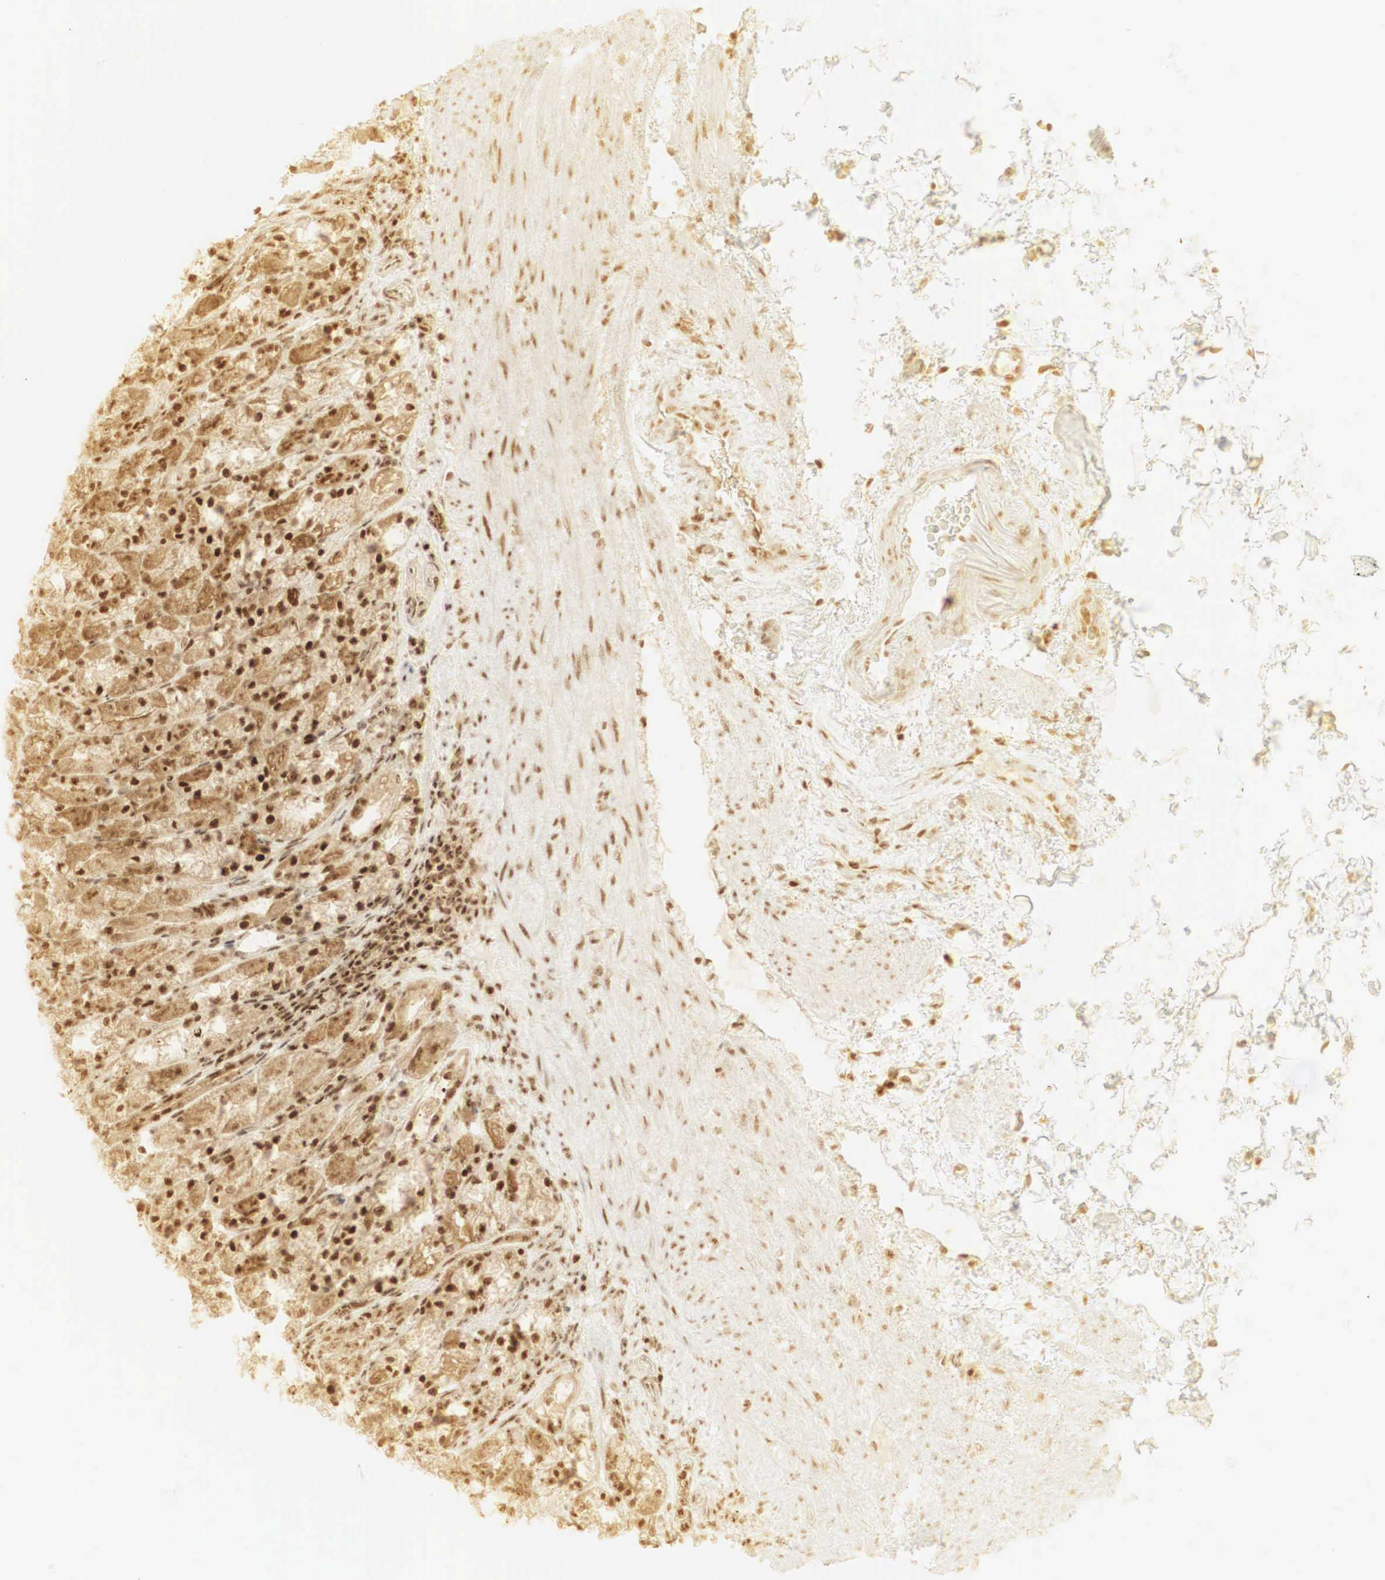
{"staining": {"intensity": "strong", "quantity": ">75%", "location": "cytoplasmic/membranous,nuclear"}, "tissue": "stomach", "cell_type": "Glandular cells", "image_type": "normal", "snomed": [{"axis": "morphology", "description": "Normal tissue, NOS"}, {"axis": "topography", "description": "Stomach, upper"}], "caption": "Immunohistochemical staining of unremarkable stomach exhibits >75% levels of strong cytoplasmic/membranous,nuclear protein expression in about >75% of glandular cells.", "gene": "RNF113A", "patient": {"sex": "female", "age": 75}}